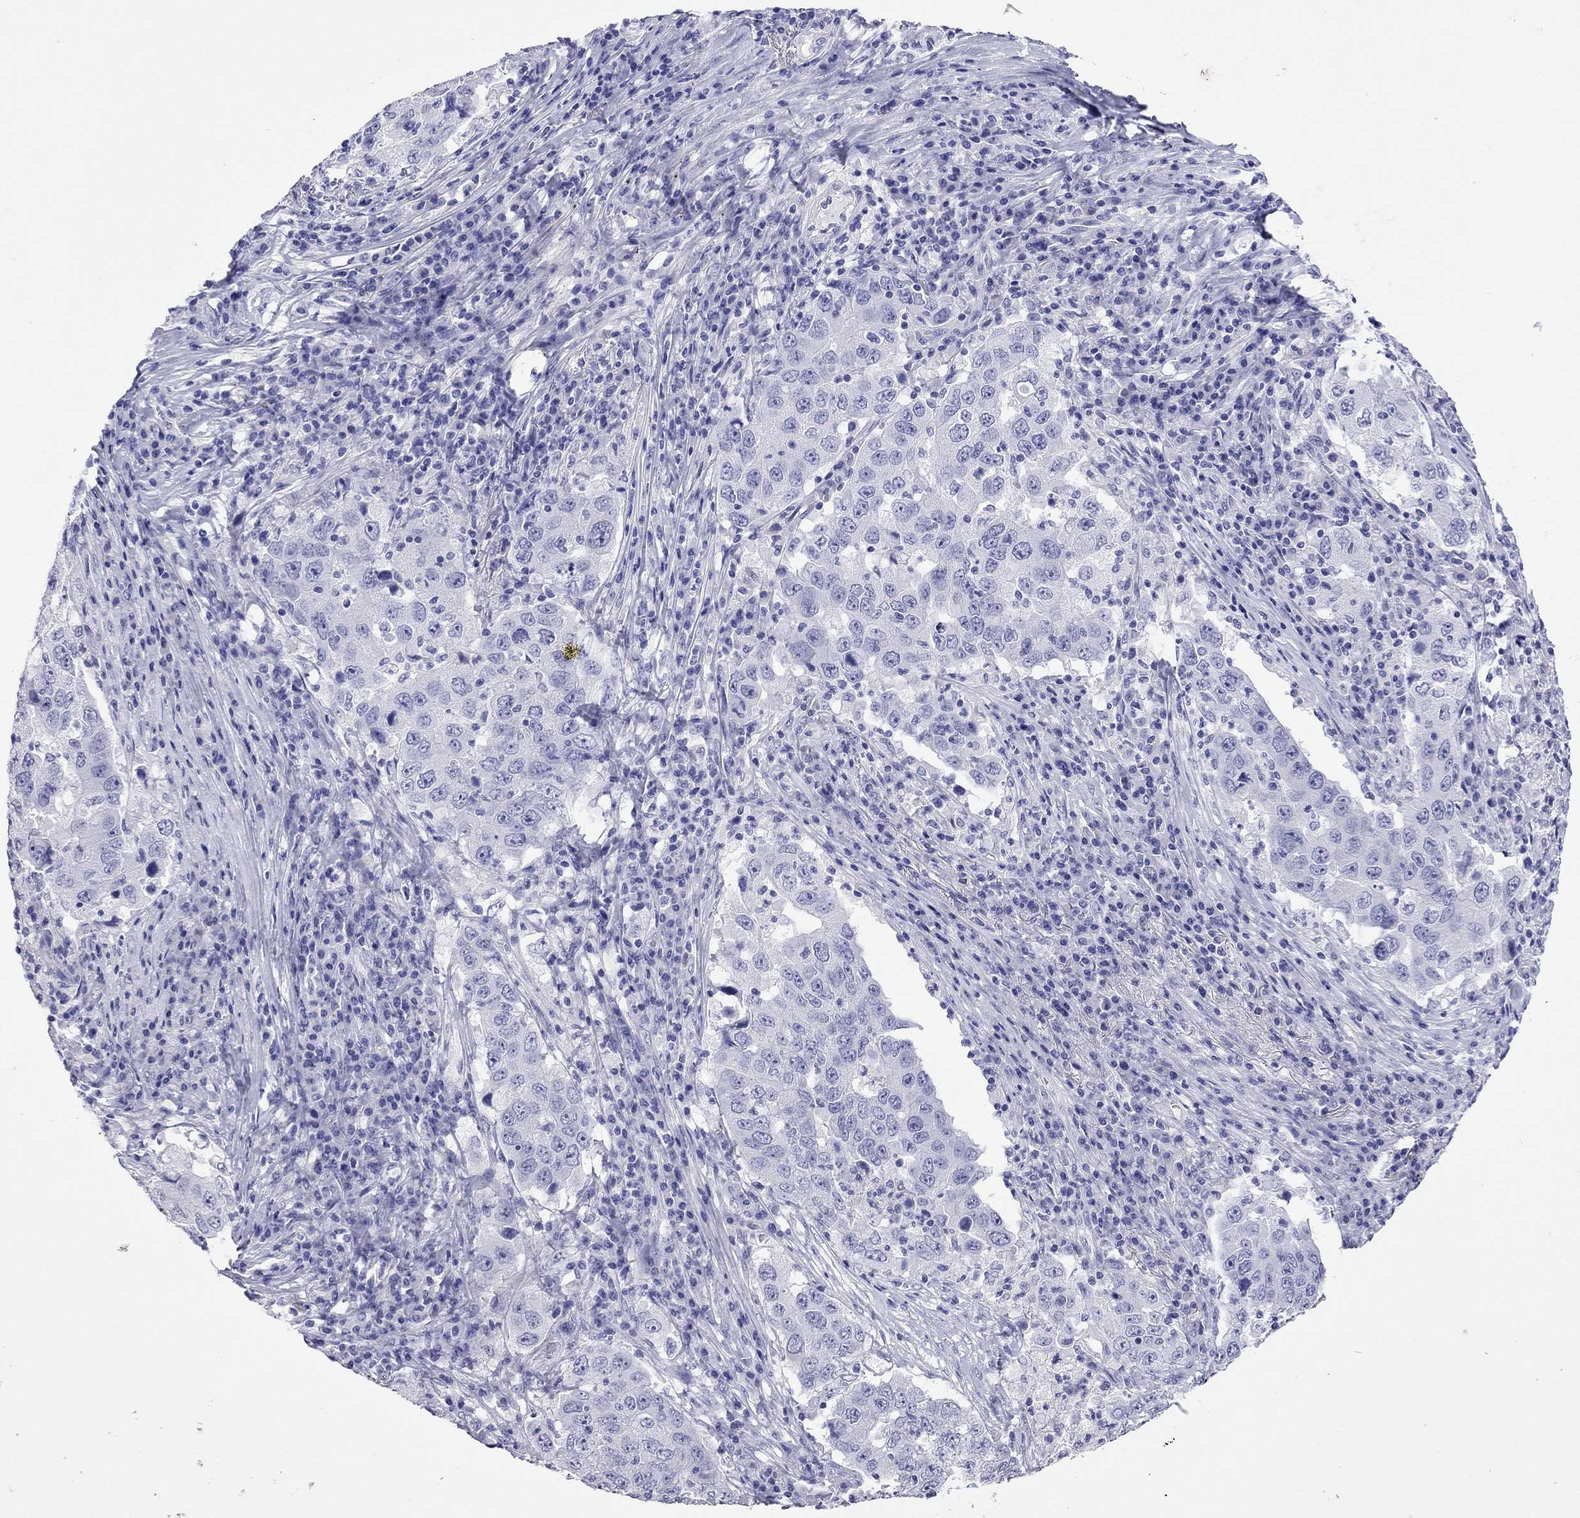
{"staining": {"intensity": "negative", "quantity": "none", "location": "none"}, "tissue": "lung cancer", "cell_type": "Tumor cells", "image_type": "cancer", "snomed": [{"axis": "morphology", "description": "Adenocarcinoma, NOS"}, {"axis": "topography", "description": "Lung"}], "caption": "The IHC image has no significant positivity in tumor cells of lung cancer (adenocarcinoma) tissue. (DAB (3,3'-diaminobenzidine) immunohistochemistry (IHC), high magnification).", "gene": "KIAA2012", "patient": {"sex": "male", "age": 73}}